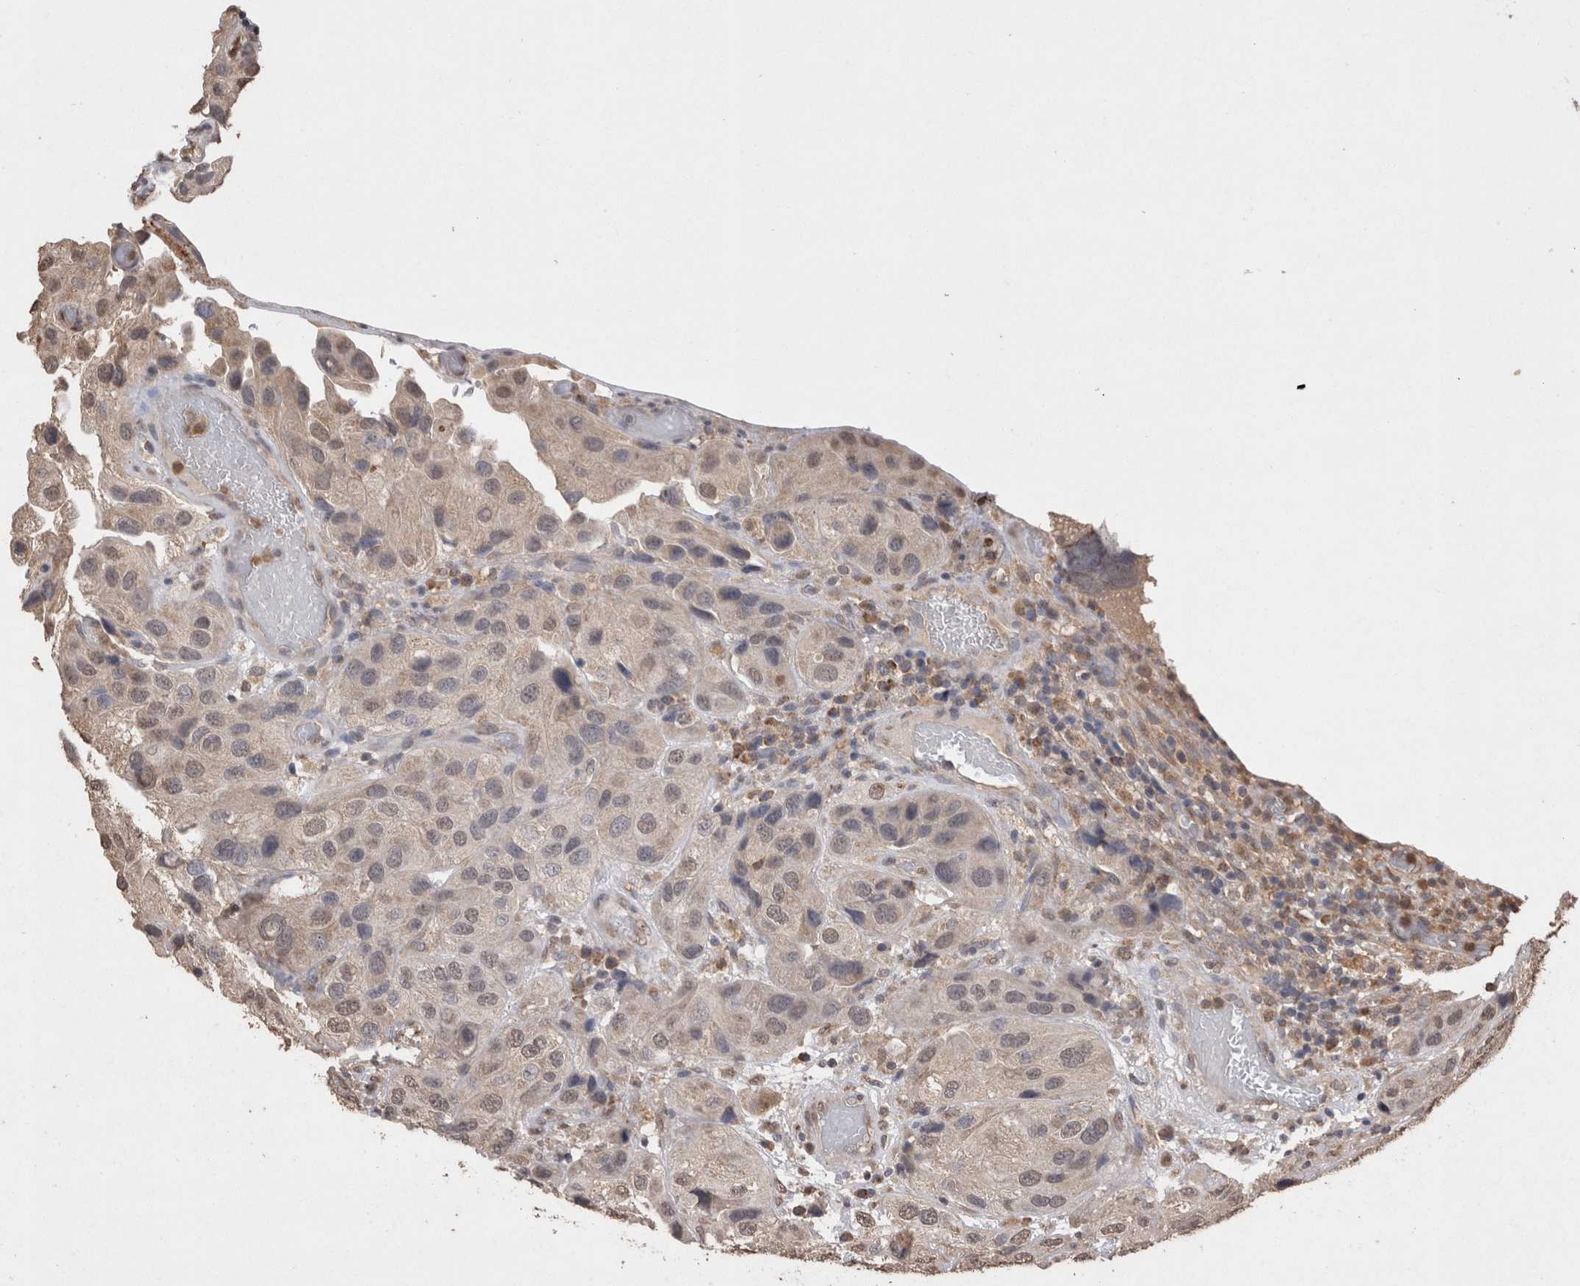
{"staining": {"intensity": "weak", "quantity": "25%-75%", "location": "nuclear"}, "tissue": "urothelial cancer", "cell_type": "Tumor cells", "image_type": "cancer", "snomed": [{"axis": "morphology", "description": "Urothelial carcinoma, High grade"}, {"axis": "topography", "description": "Urinary bladder"}], "caption": "This photomicrograph displays urothelial carcinoma (high-grade) stained with IHC to label a protein in brown. The nuclear of tumor cells show weak positivity for the protein. Nuclei are counter-stained blue.", "gene": "GRK5", "patient": {"sex": "female", "age": 64}}